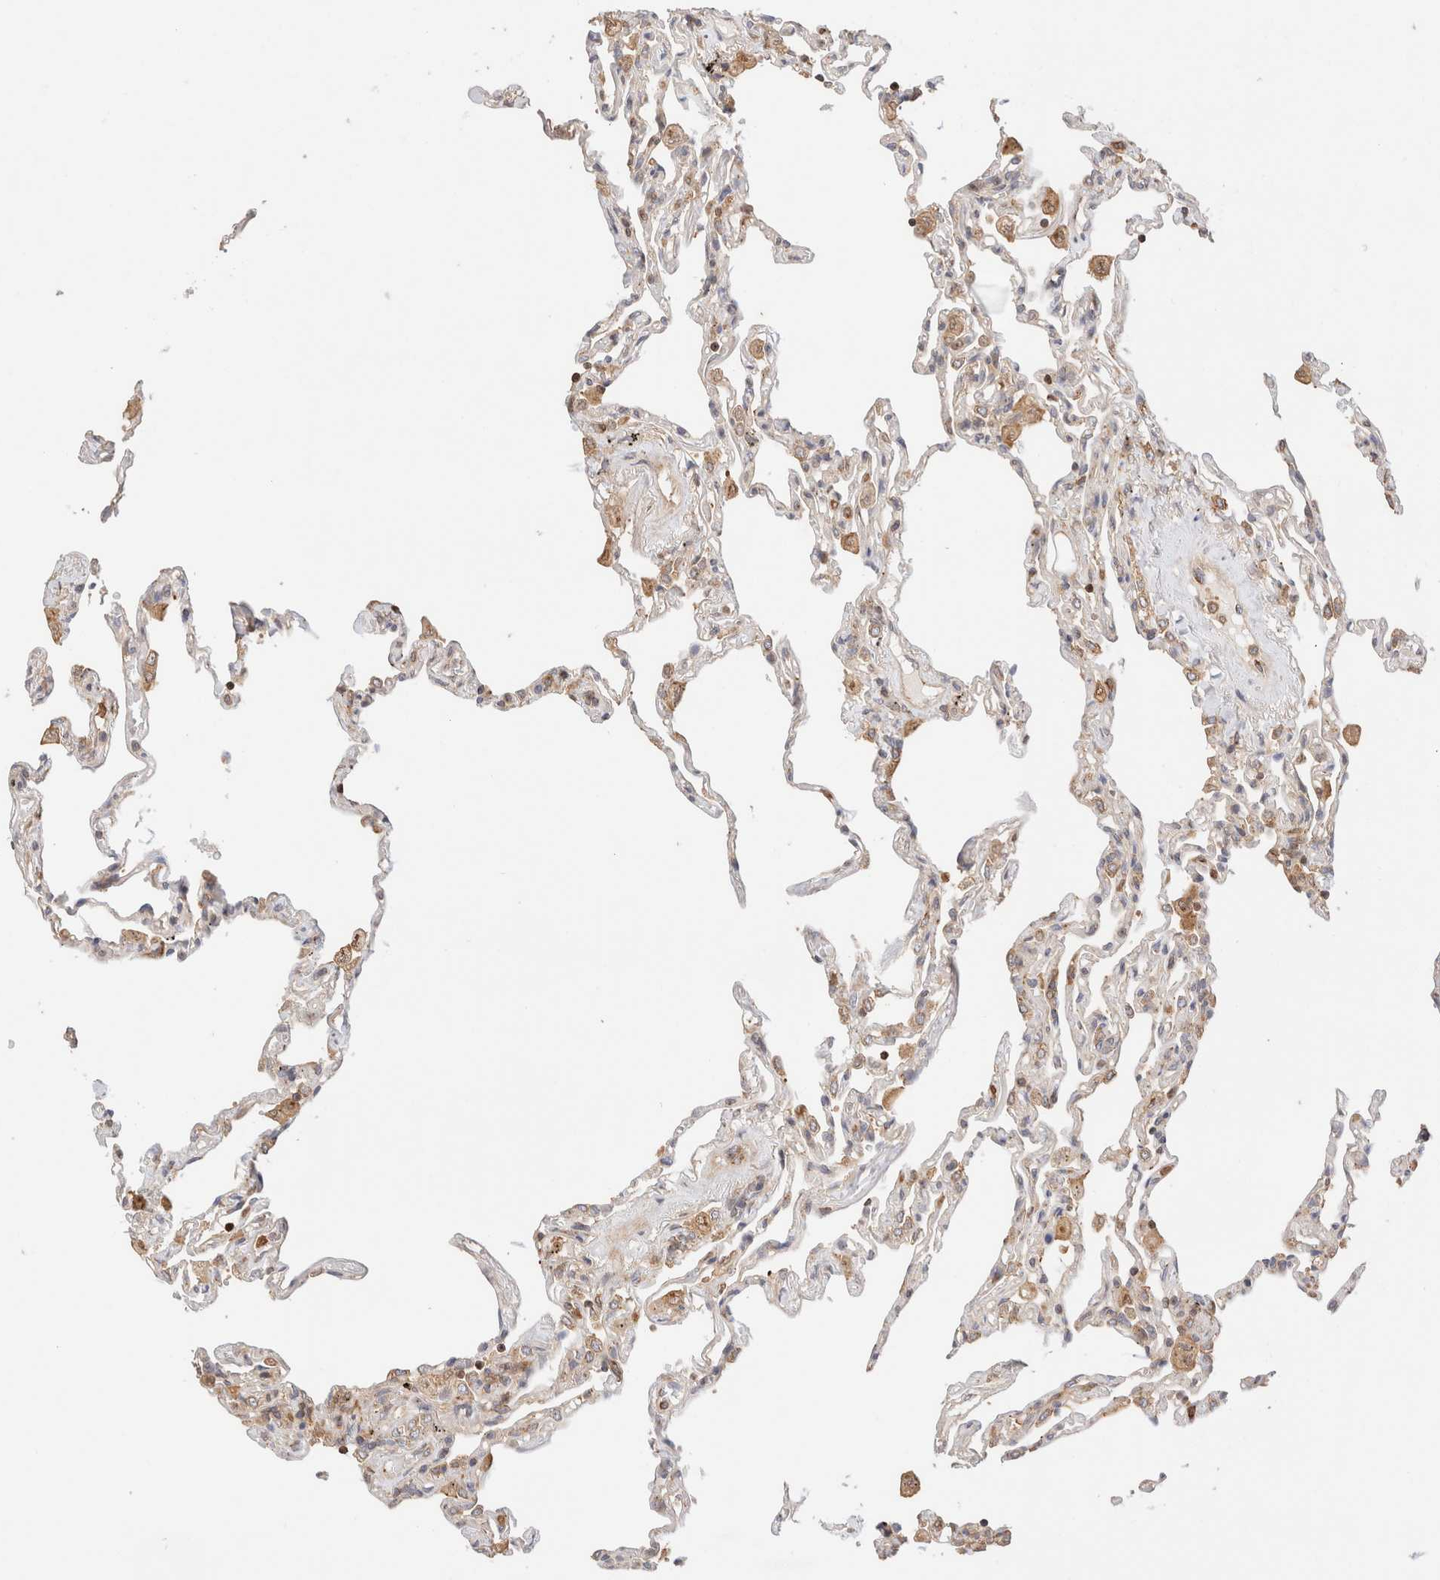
{"staining": {"intensity": "weak", "quantity": "<25%", "location": "cytoplasmic/membranous"}, "tissue": "lung", "cell_type": "Alveolar cells", "image_type": "normal", "snomed": [{"axis": "morphology", "description": "Normal tissue, NOS"}, {"axis": "topography", "description": "Lung"}], "caption": "Immunohistochemistry histopathology image of normal lung stained for a protein (brown), which reveals no staining in alveolar cells.", "gene": "RABEP1", "patient": {"sex": "male", "age": 59}}